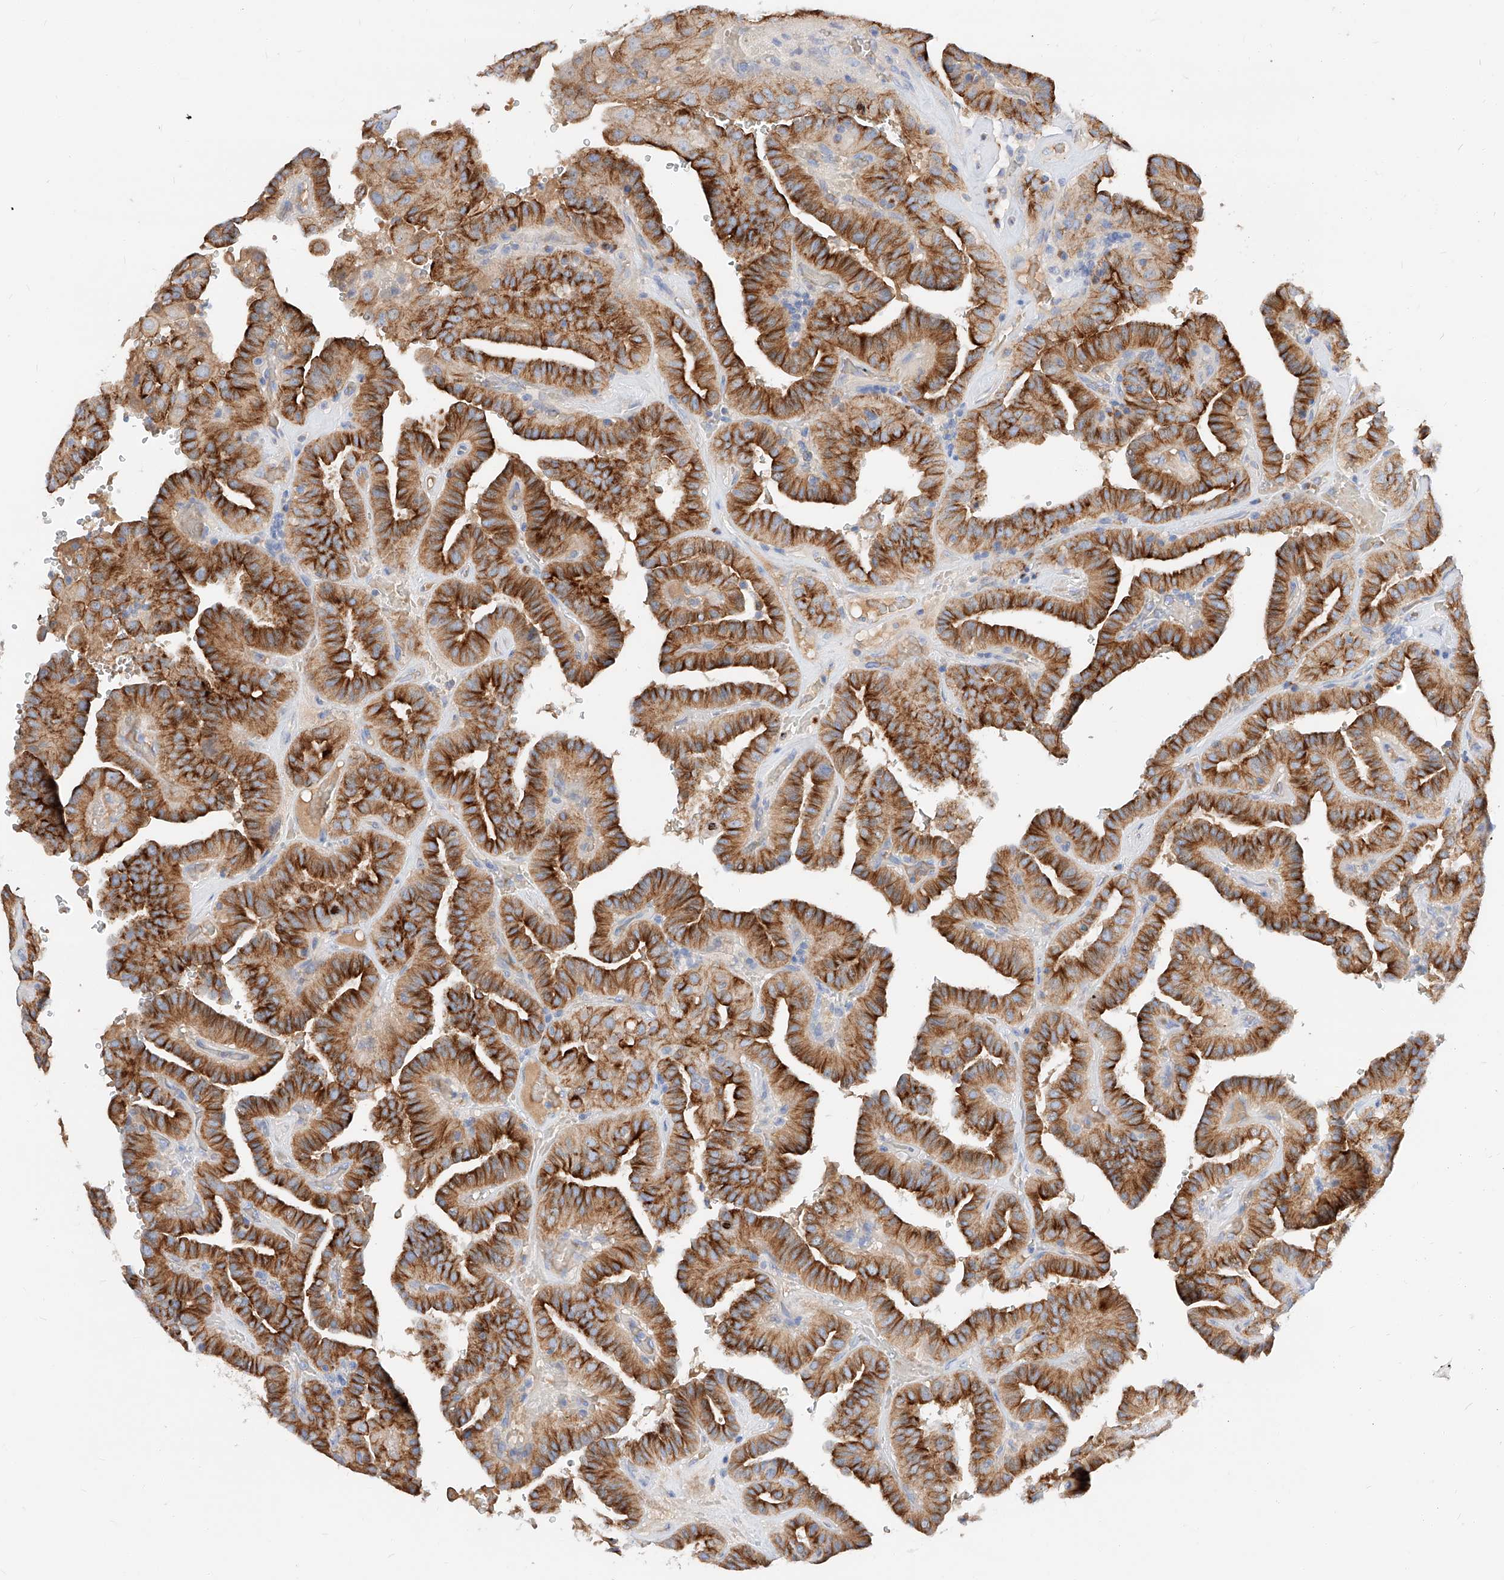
{"staining": {"intensity": "strong", "quantity": ">75%", "location": "cytoplasmic/membranous"}, "tissue": "thyroid cancer", "cell_type": "Tumor cells", "image_type": "cancer", "snomed": [{"axis": "morphology", "description": "Papillary adenocarcinoma, NOS"}, {"axis": "topography", "description": "Thyroid gland"}], "caption": "The immunohistochemical stain labels strong cytoplasmic/membranous positivity in tumor cells of papillary adenocarcinoma (thyroid) tissue.", "gene": "MAP7", "patient": {"sex": "male", "age": 77}}